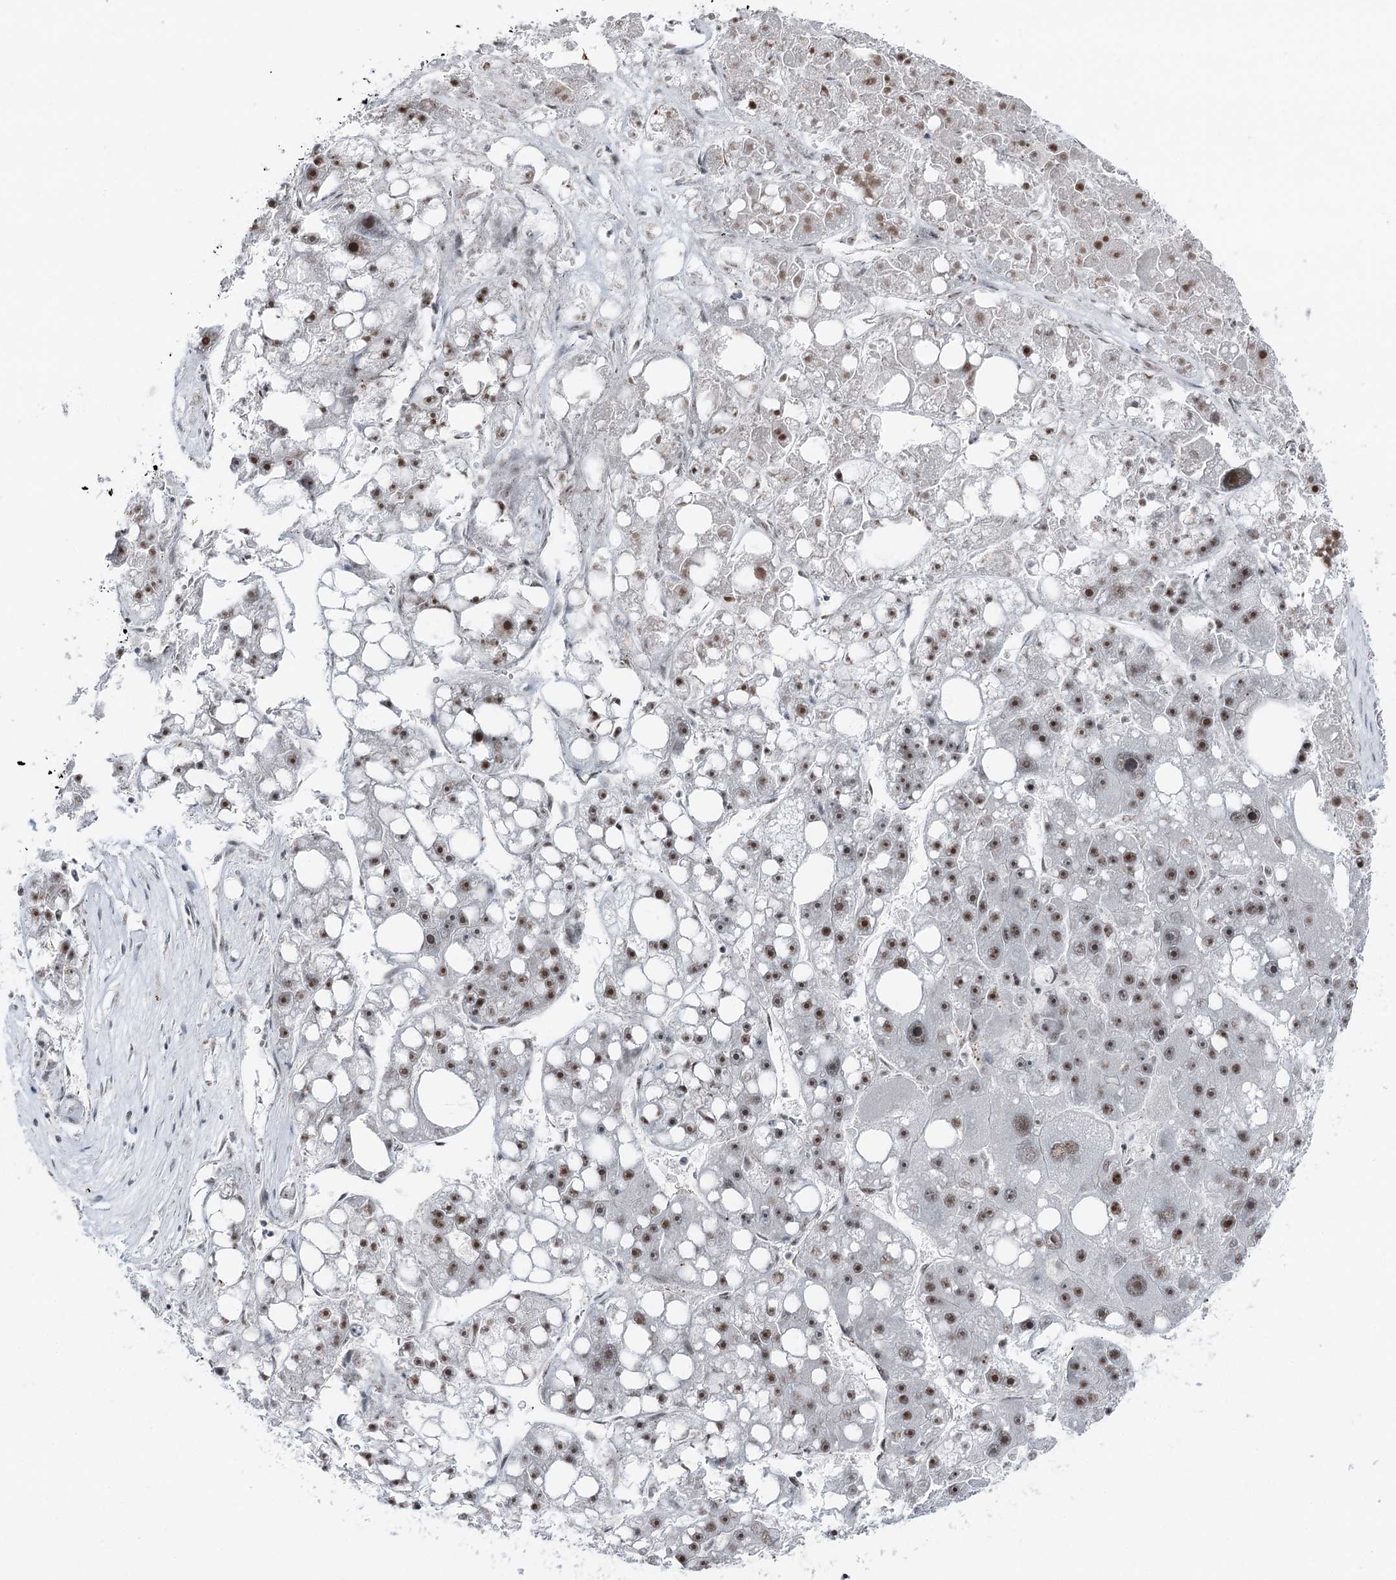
{"staining": {"intensity": "moderate", "quantity": ">75%", "location": "nuclear"}, "tissue": "liver cancer", "cell_type": "Tumor cells", "image_type": "cancer", "snomed": [{"axis": "morphology", "description": "Carcinoma, Hepatocellular, NOS"}, {"axis": "topography", "description": "Liver"}], "caption": "Immunohistochemical staining of human liver cancer displays moderate nuclear protein expression in about >75% of tumor cells. (Brightfield microscopy of DAB IHC at high magnification).", "gene": "POLR2H", "patient": {"sex": "female", "age": 61}}